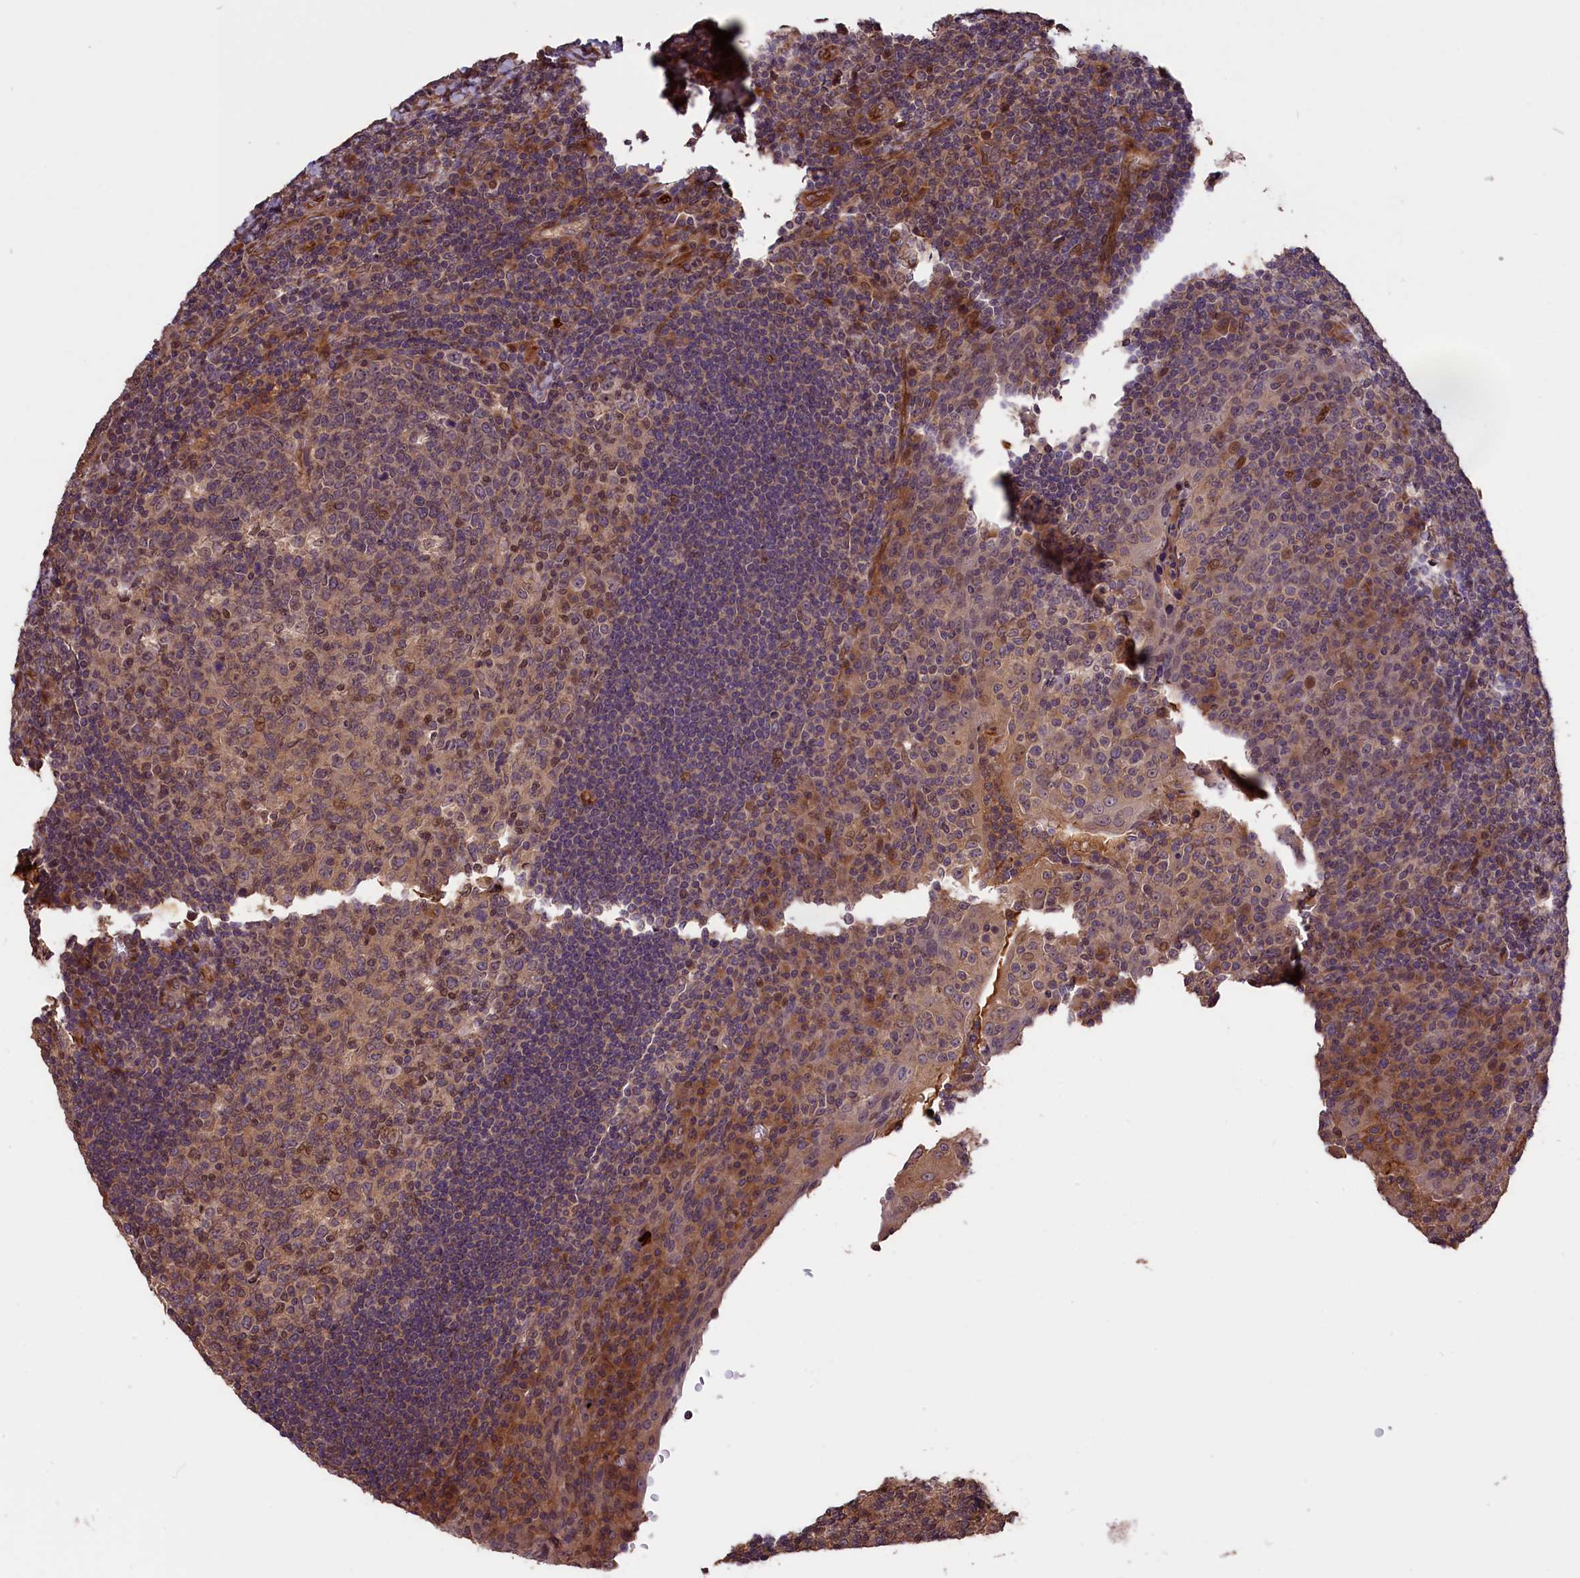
{"staining": {"intensity": "moderate", "quantity": "25%-75%", "location": "cytoplasmic/membranous,nuclear"}, "tissue": "tonsil", "cell_type": "Germinal center cells", "image_type": "normal", "snomed": [{"axis": "morphology", "description": "Normal tissue, NOS"}, {"axis": "topography", "description": "Tonsil"}], "caption": "Unremarkable tonsil reveals moderate cytoplasmic/membranous,nuclear expression in approximately 25%-75% of germinal center cells, visualized by immunohistochemistry.", "gene": "DNAJB9", "patient": {"sex": "male", "age": 17}}